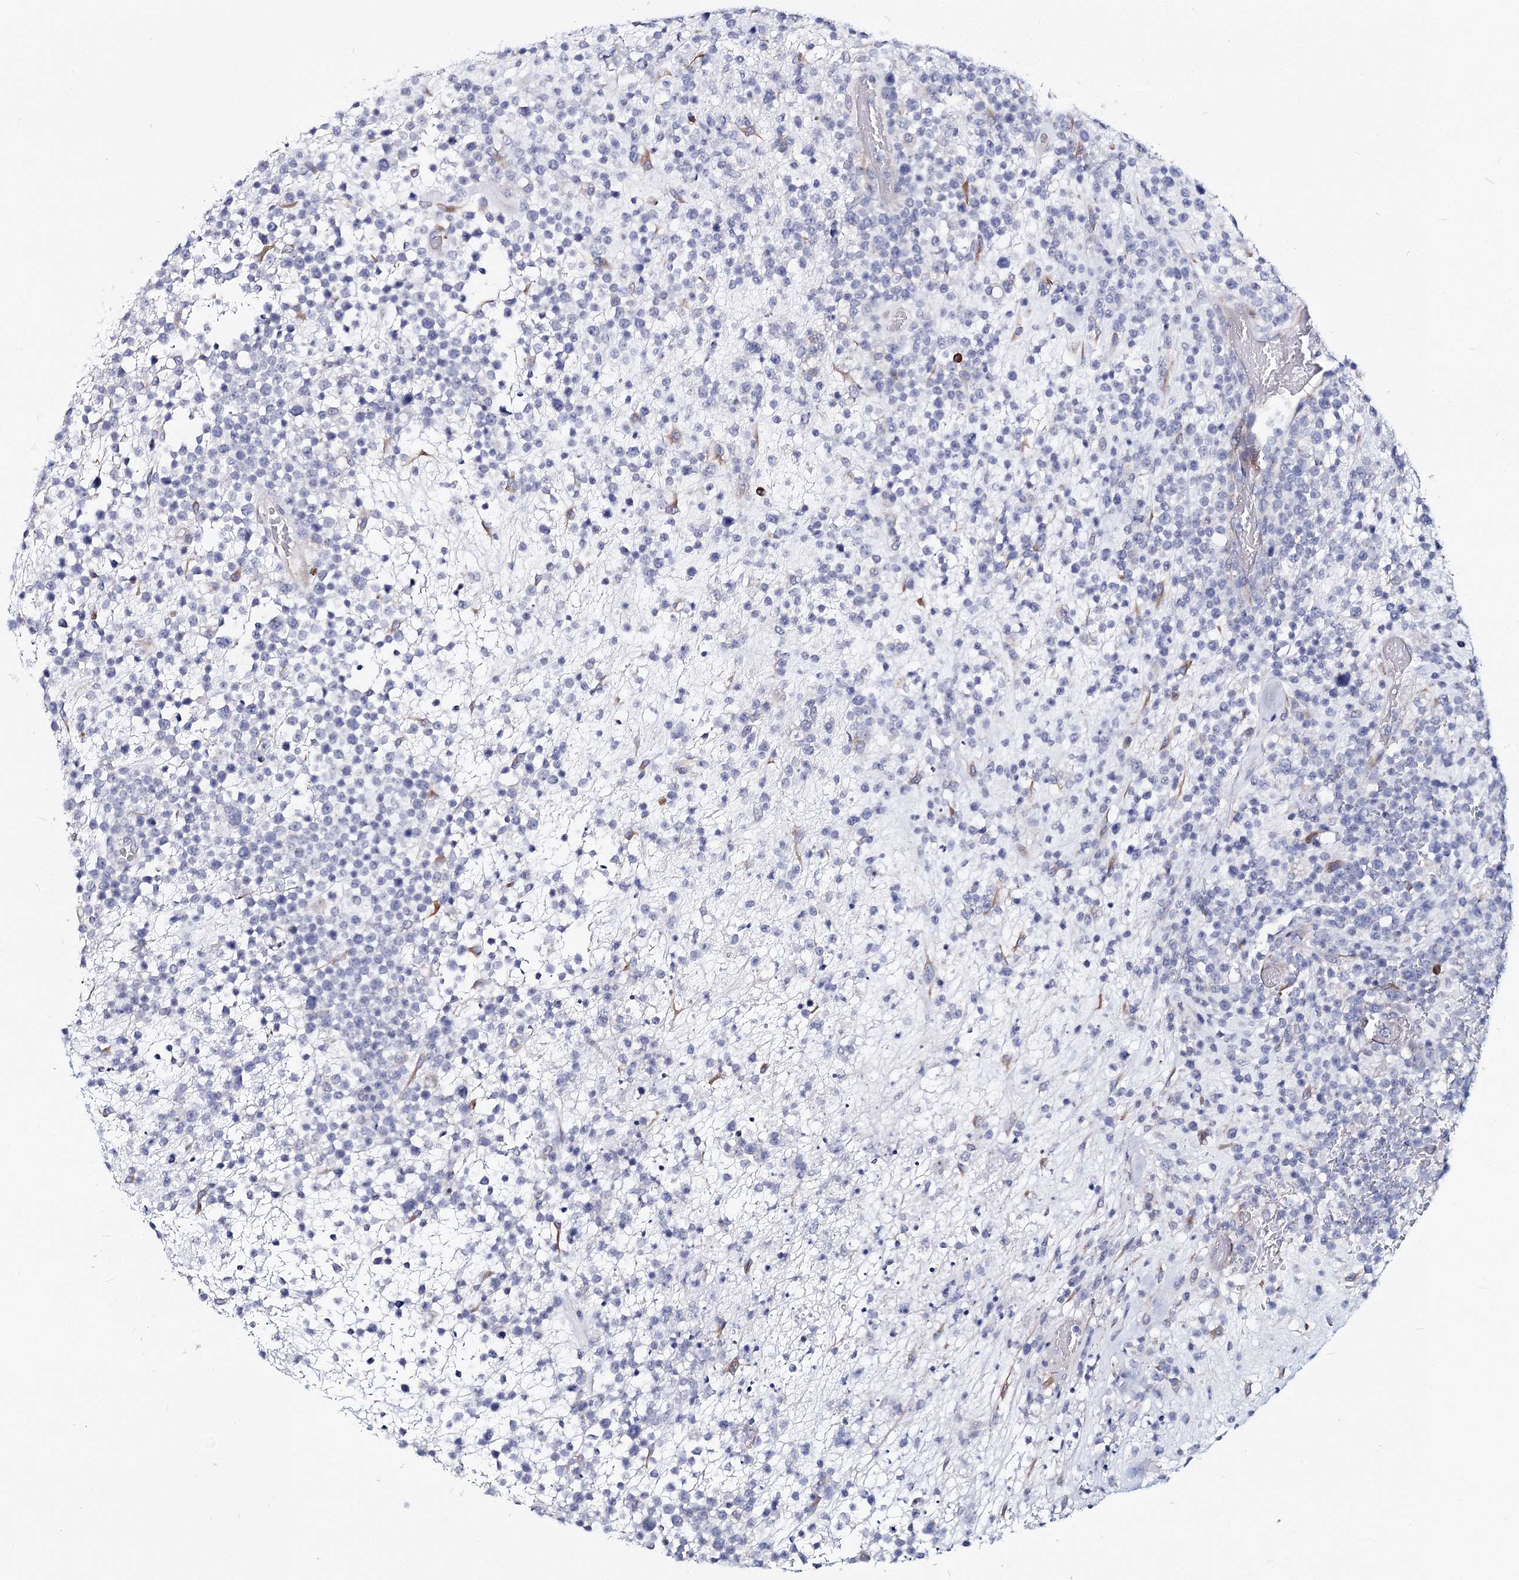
{"staining": {"intensity": "negative", "quantity": "none", "location": "none"}, "tissue": "lymphoma", "cell_type": "Tumor cells", "image_type": "cancer", "snomed": [{"axis": "morphology", "description": "Malignant lymphoma, non-Hodgkin's type, High grade"}, {"axis": "topography", "description": "Colon"}], "caption": "The histopathology image demonstrates no staining of tumor cells in high-grade malignant lymphoma, non-Hodgkin's type.", "gene": "TEX12", "patient": {"sex": "female", "age": 53}}